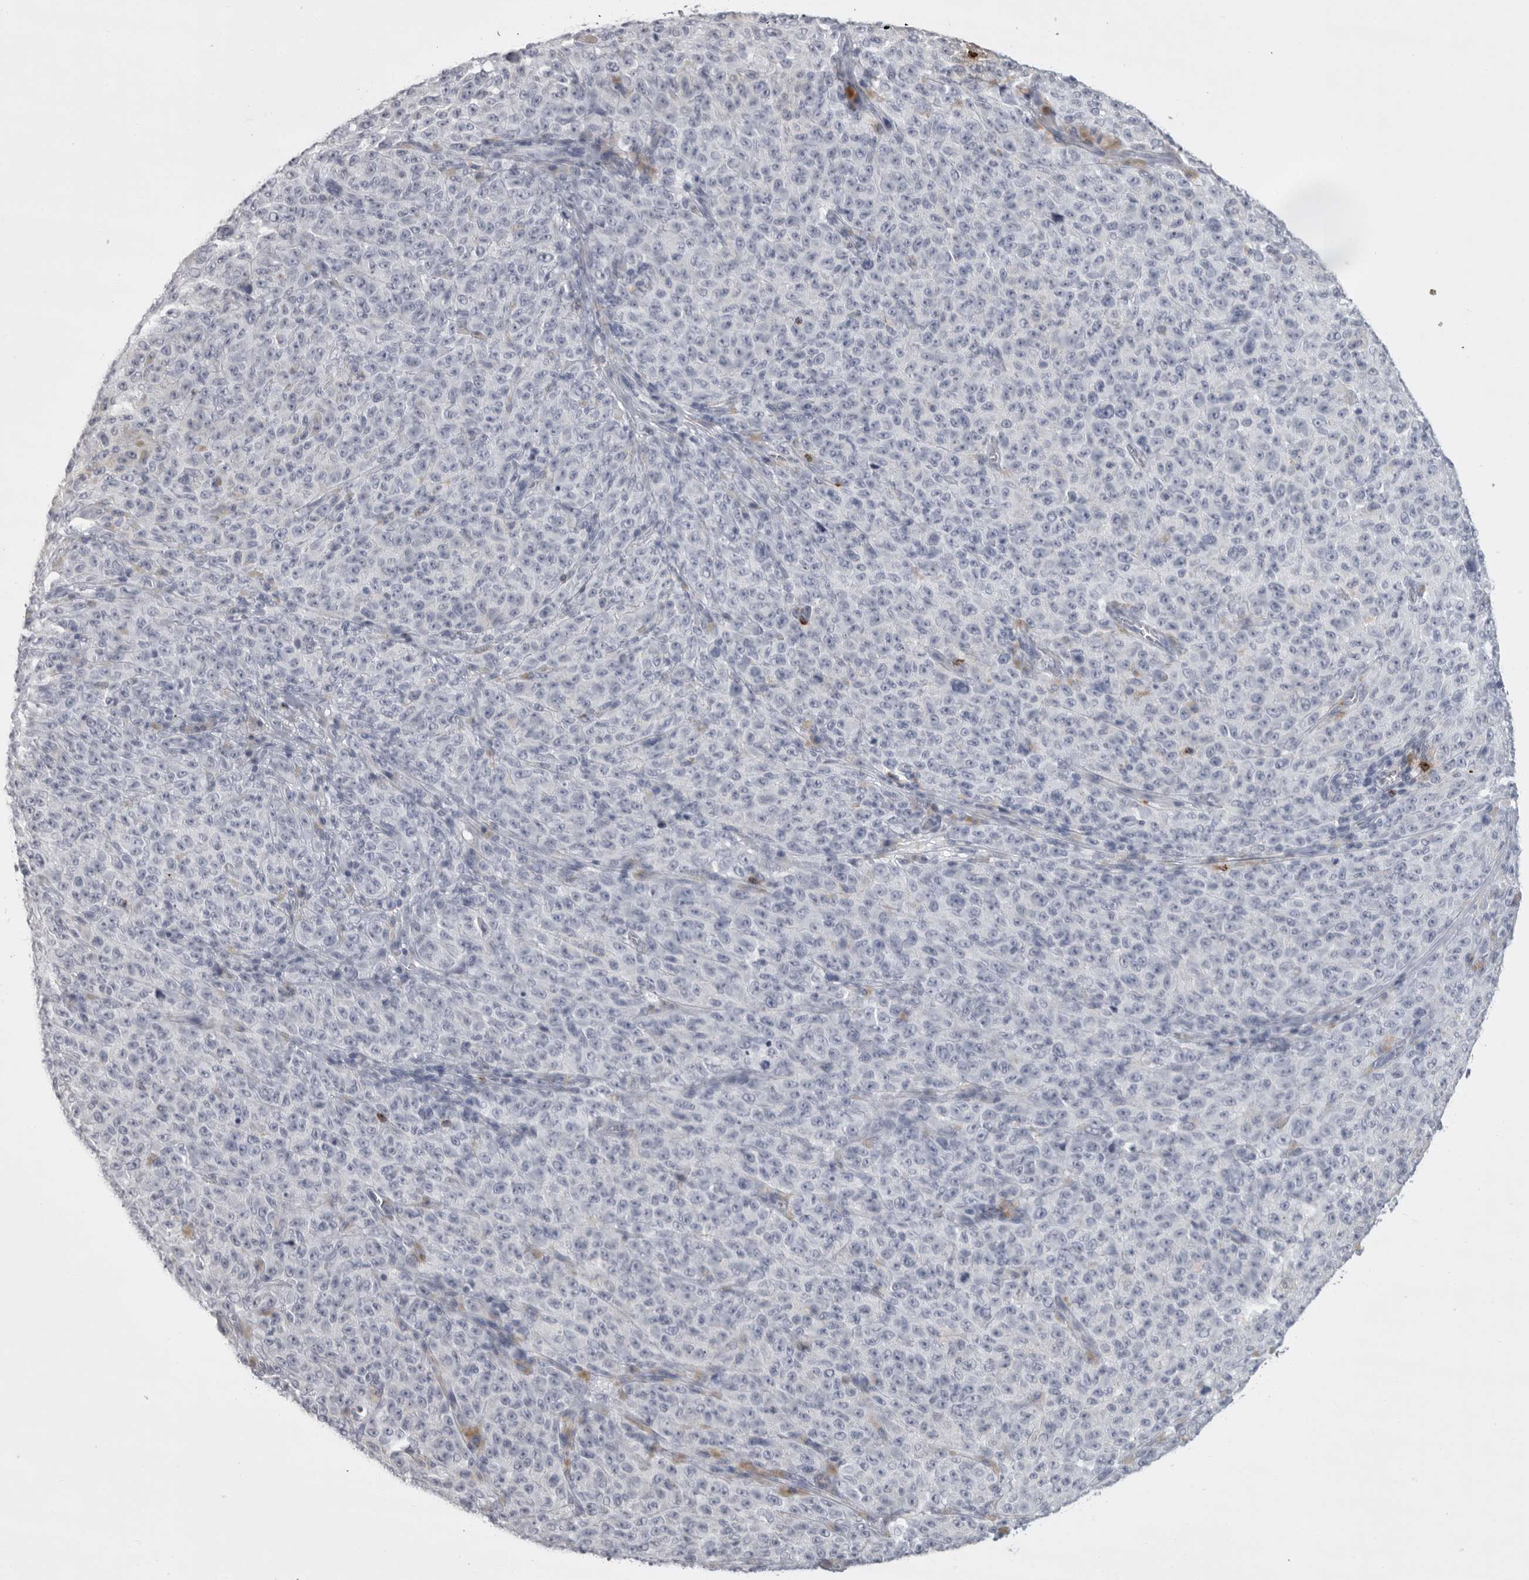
{"staining": {"intensity": "negative", "quantity": "none", "location": "none"}, "tissue": "melanoma", "cell_type": "Tumor cells", "image_type": "cancer", "snomed": [{"axis": "morphology", "description": "Malignant melanoma, NOS"}, {"axis": "topography", "description": "Skin"}], "caption": "DAB immunohistochemical staining of malignant melanoma reveals no significant staining in tumor cells.", "gene": "GNLY", "patient": {"sex": "female", "age": 82}}